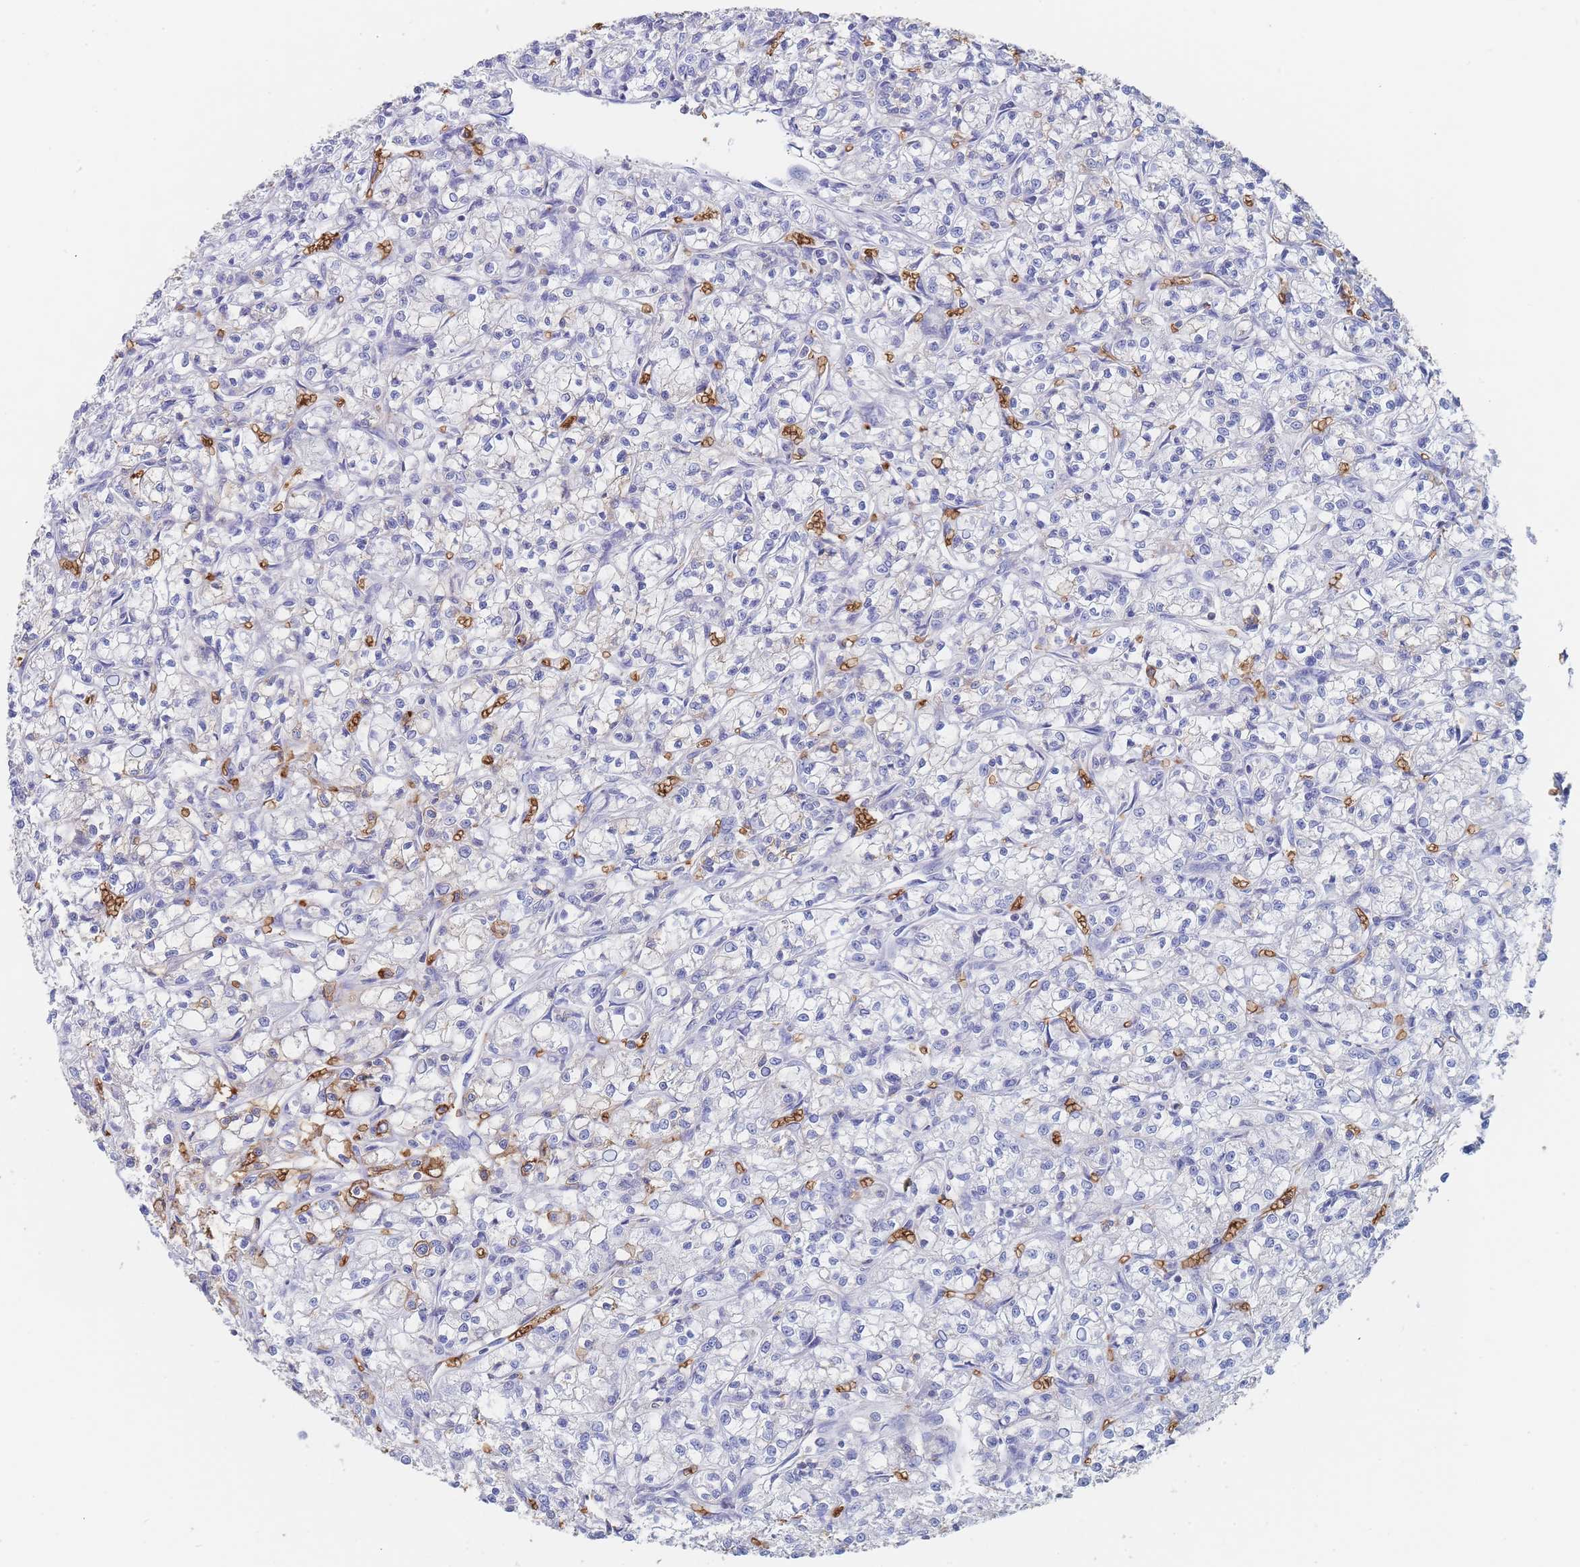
{"staining": {"intensity": "negative", "quantity": "none", "location": "none"}, "tissue": "renal cancer", "cell_type": "Tumor cells", "image_type": "cancer", "snomed": [{"axis": "morphology", "description": "Adenocarcinoma, NOS"}, {"axis": "topography", "description": "Kidney"}], "caption": "IHC image of renal adenocarcinoma stained for a protein (brown), which shows no expression in tumor cells. (DAB (3,3'-diaminobenzidine) immunohistochemistry with hematoxylin counter stain).", "gene": "SLC2A1", "patient": {"sex": "female", "age": 59}}